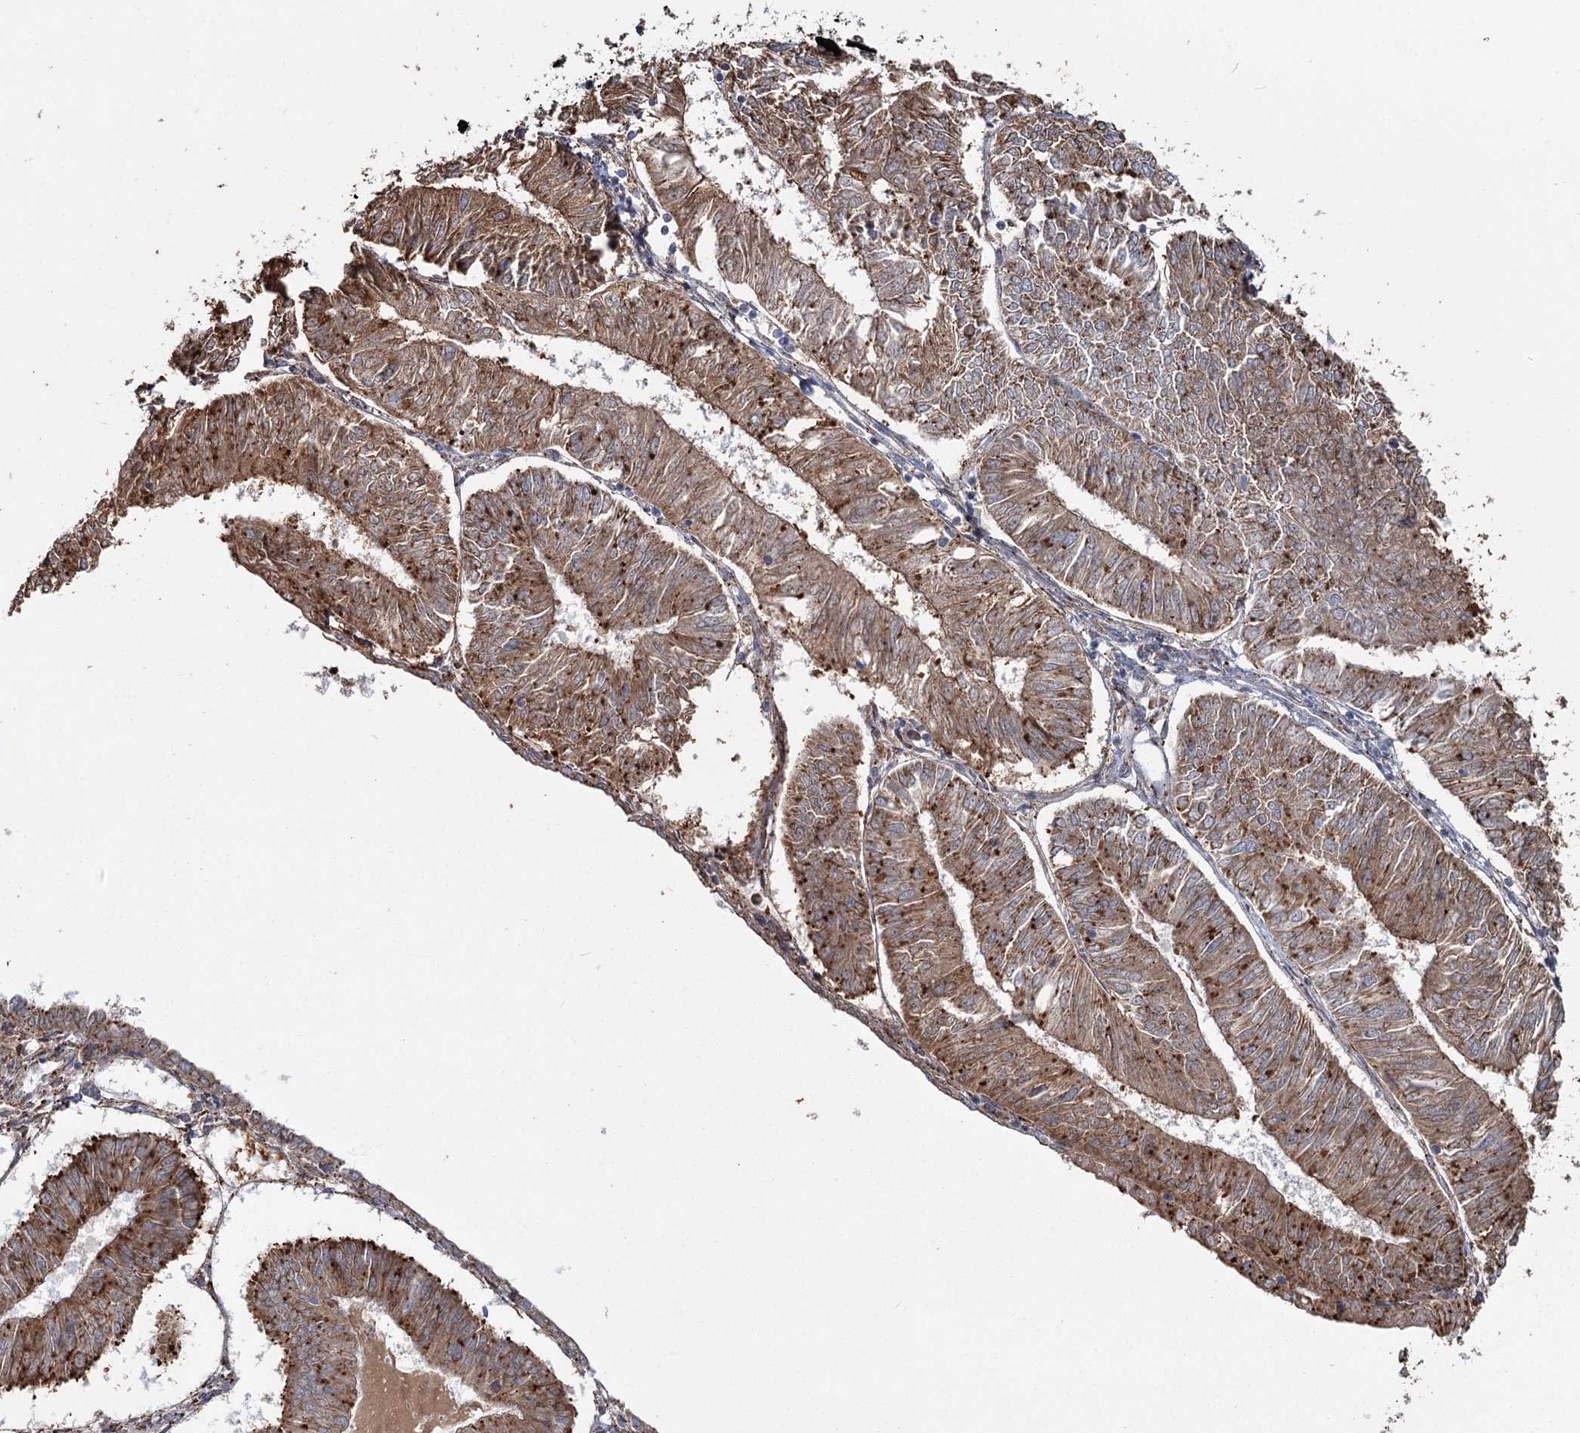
{"staining": {"intensity": "moderate", "quantity": ">75%", "location": "cytoplasmic/membranous"}, "tissue": "endometrial cancer", "cell_type": "Tumor cells", "image_type": "cancer", "snomed": [{"axis": "morphology", "description": "Adenocarcinoma, NOS"}, {"axis": "topography", "description": "Endometrium"}], "caption": "Immunohistochemistry (IHC) (DAB (3,3'-diaminobenzidine)) staining of human endometrial cancer (adenocarcinoma) reveals moderate cytoplasmic/membranous protein expression in approximately >75% of tumor cells.", "gene": "ZCCHC9", "patient": {"sex": "female", "age": 58}}